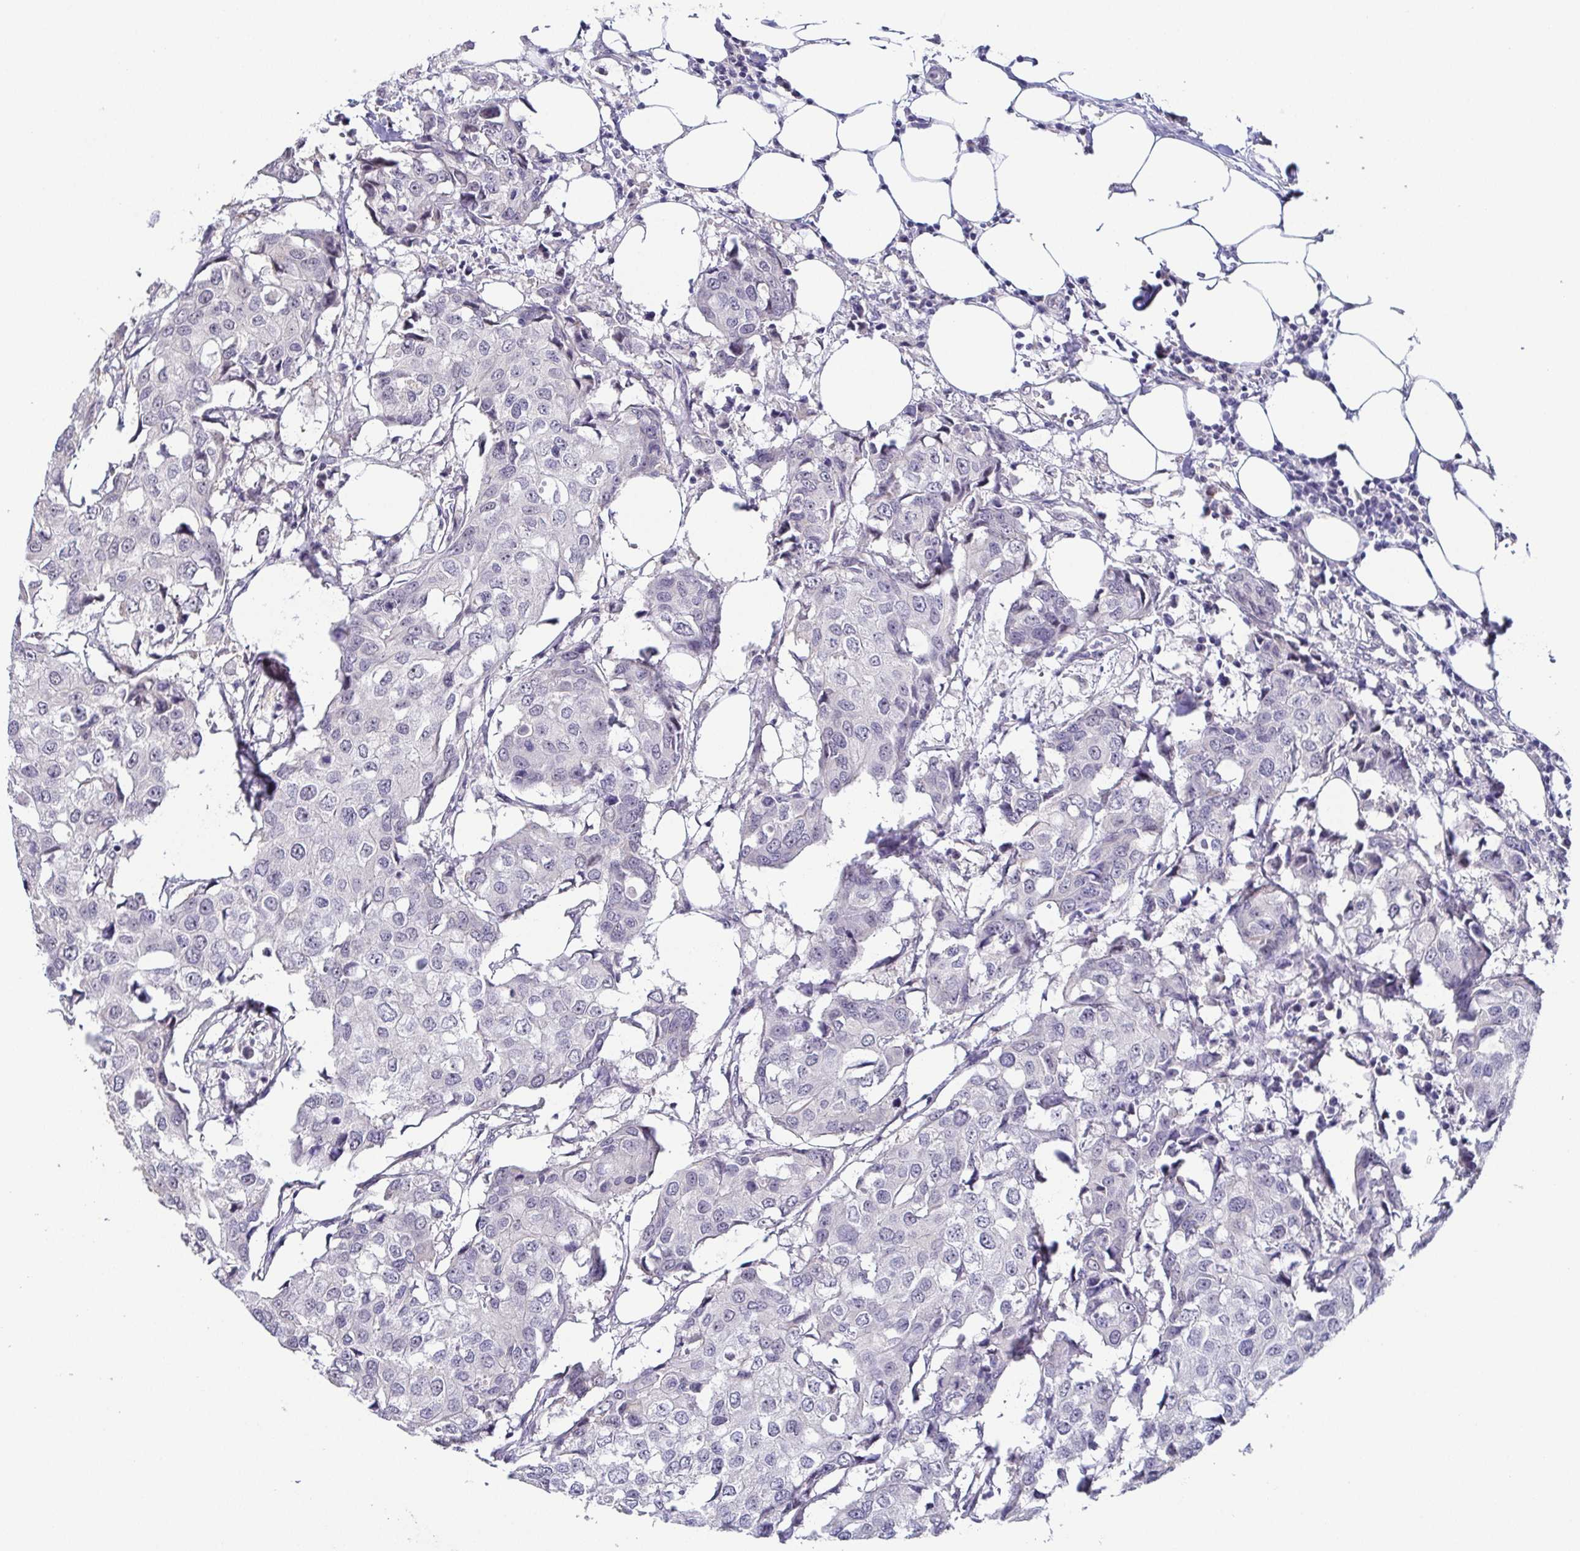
{"staining": {"intensity": "negative", "quantity": "none", "location": "none"}, "tissue": "breast cancer", "cell_type": "Tumor cells", "image_type": "cancer", "snomed": [{"axis": "morphology", "description": "Duct carcinoma"}, {"axis": "topography", "description": "Breast"}], "caption": "The photomicrograph exhibits no staining of tumor cells in intraductal carcinoma (breast). (DAB immunohistochemistry (IHC), high magnification).", "gene": "NEFH", "patient": {"sex": "female", "age": 27}}